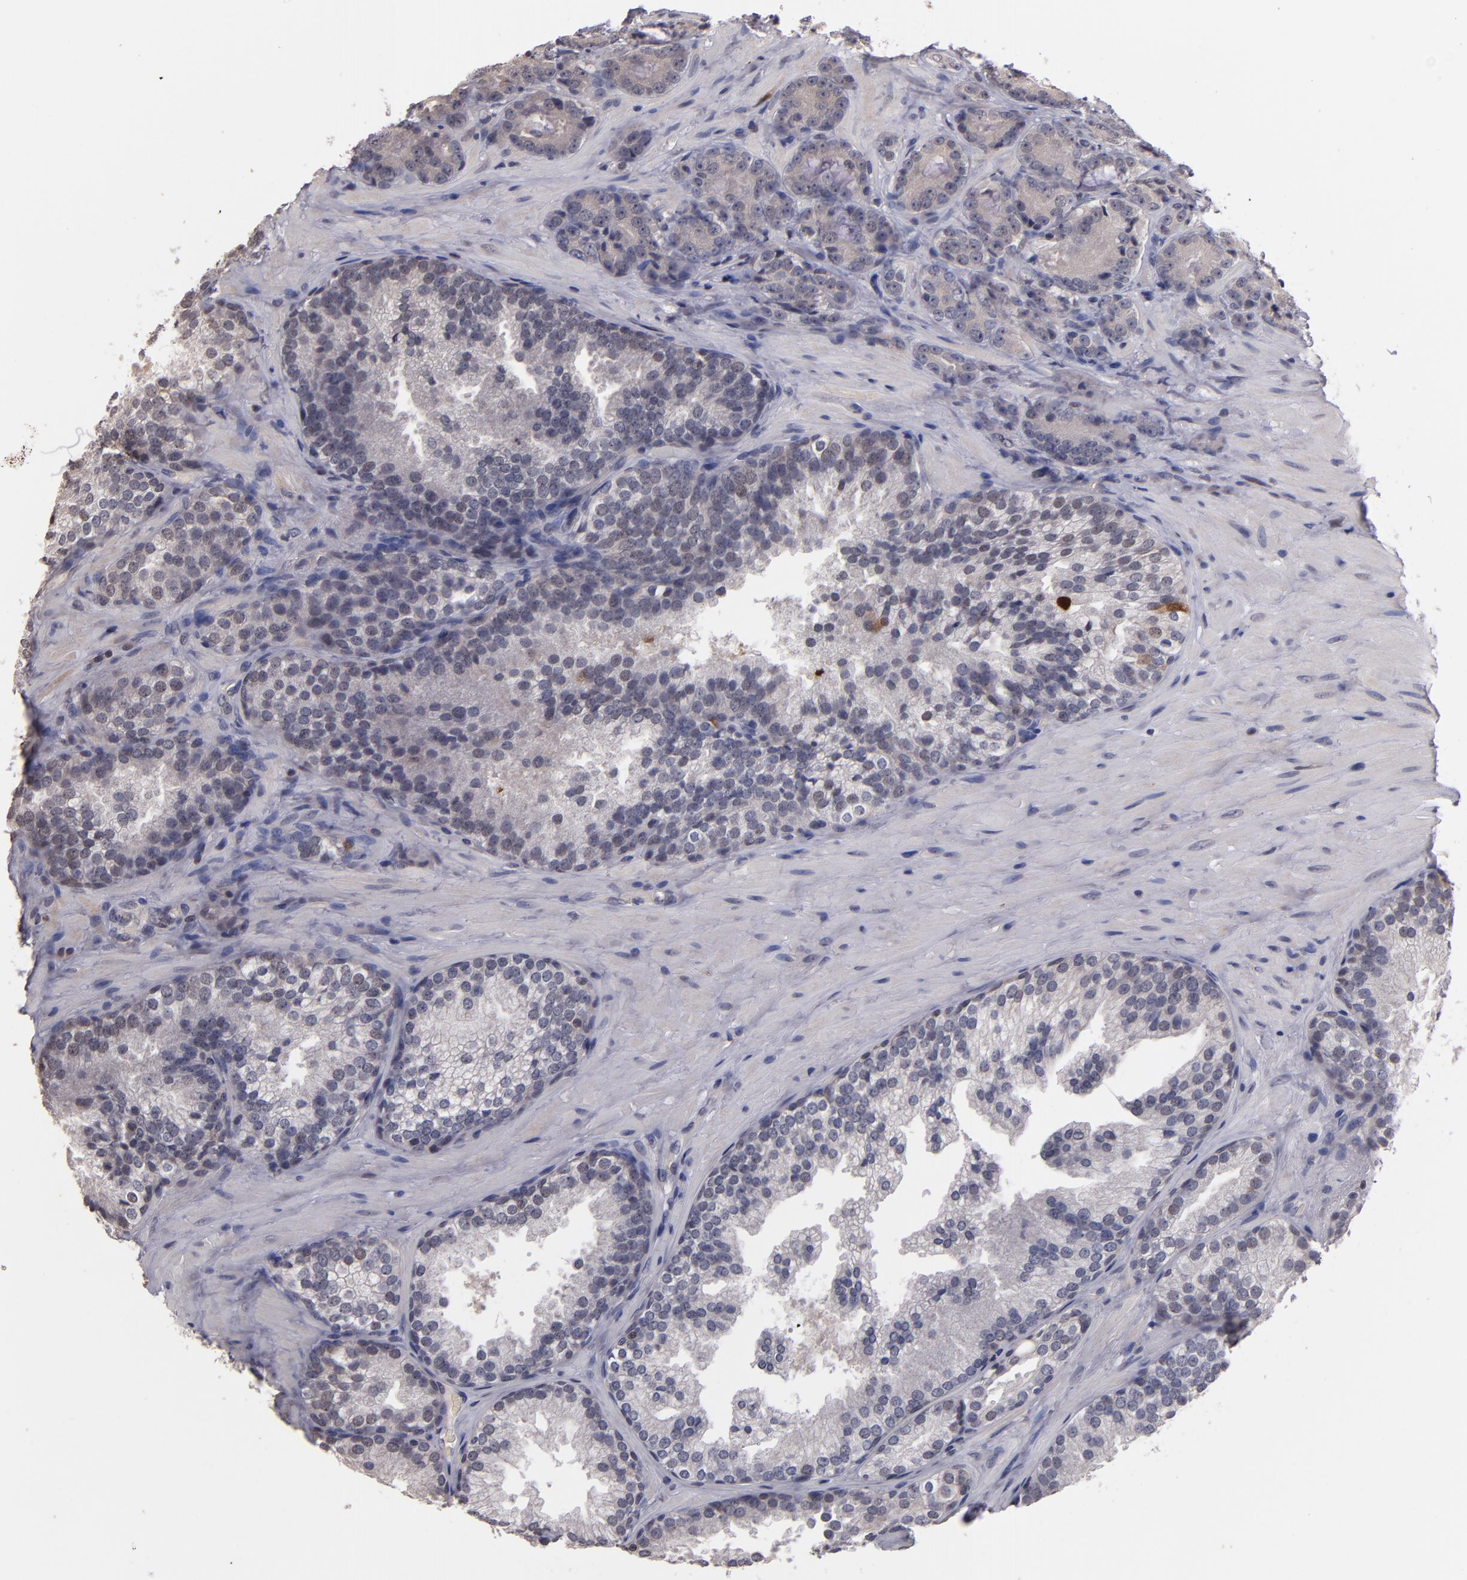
{"staining": {"intensity": "weak", "quantity": "<25%", "location": "cytoplasmic/membranous,nuclear"}, "tissue": "prostate cancer", "cell_type": "Tumor cells", "image_type": "cancer", "snomed": [{"axis": "morphology", "description": "Adenocarcinoma, High grade"}, {"axis": "topography", "description": "Prostate"}], "caption": "Immunohistochemistry image of high-grade adenocarcinoma (prostate) stained for a protein (brown), which shows no expression in tumor cells.", "gene": "S100A1", "patient": {"sex": "male", "age": 70}}